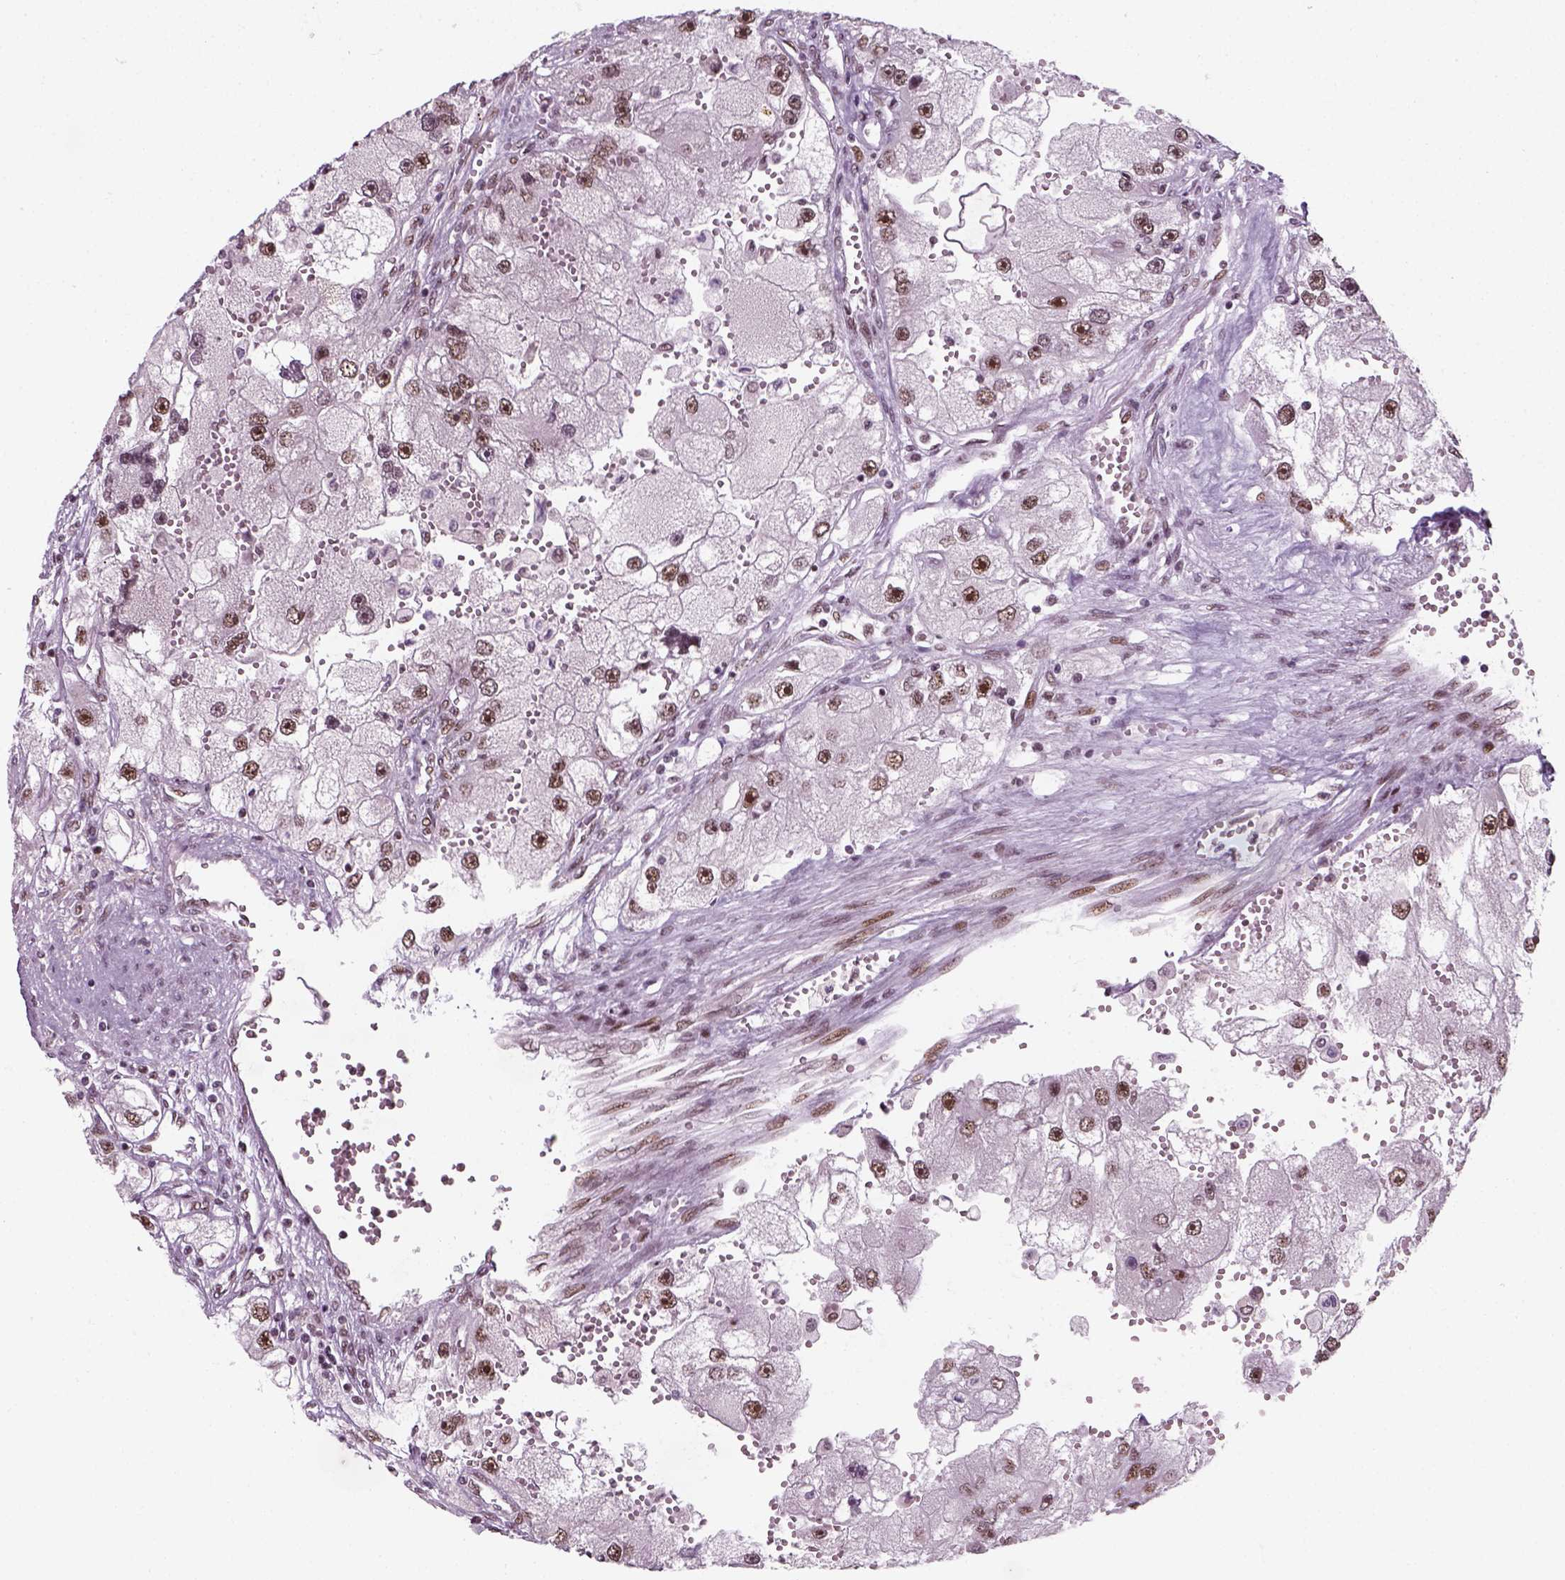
{"staining": {"intensity": "moderate", "quantity": ">75%", "location": "nuclear"}, "tissue": "renal cancer", "cell_type": "Tumor cells", "image_type": "cancer", "snomed": [{"axis": "morphology", "description": "Adenocarcinoma, NOS"}, {"axis": "topography", "description": "Kidney"}], "caption": "Immunohistochemical staining of renal cancer (adenocarcinoma) demonstrates medium levels of moderate nuclear protein expression in approximately >75% of tumor cells.", "gene": "GTF2F1", "patient": {"sex": "male", "age": 63}}